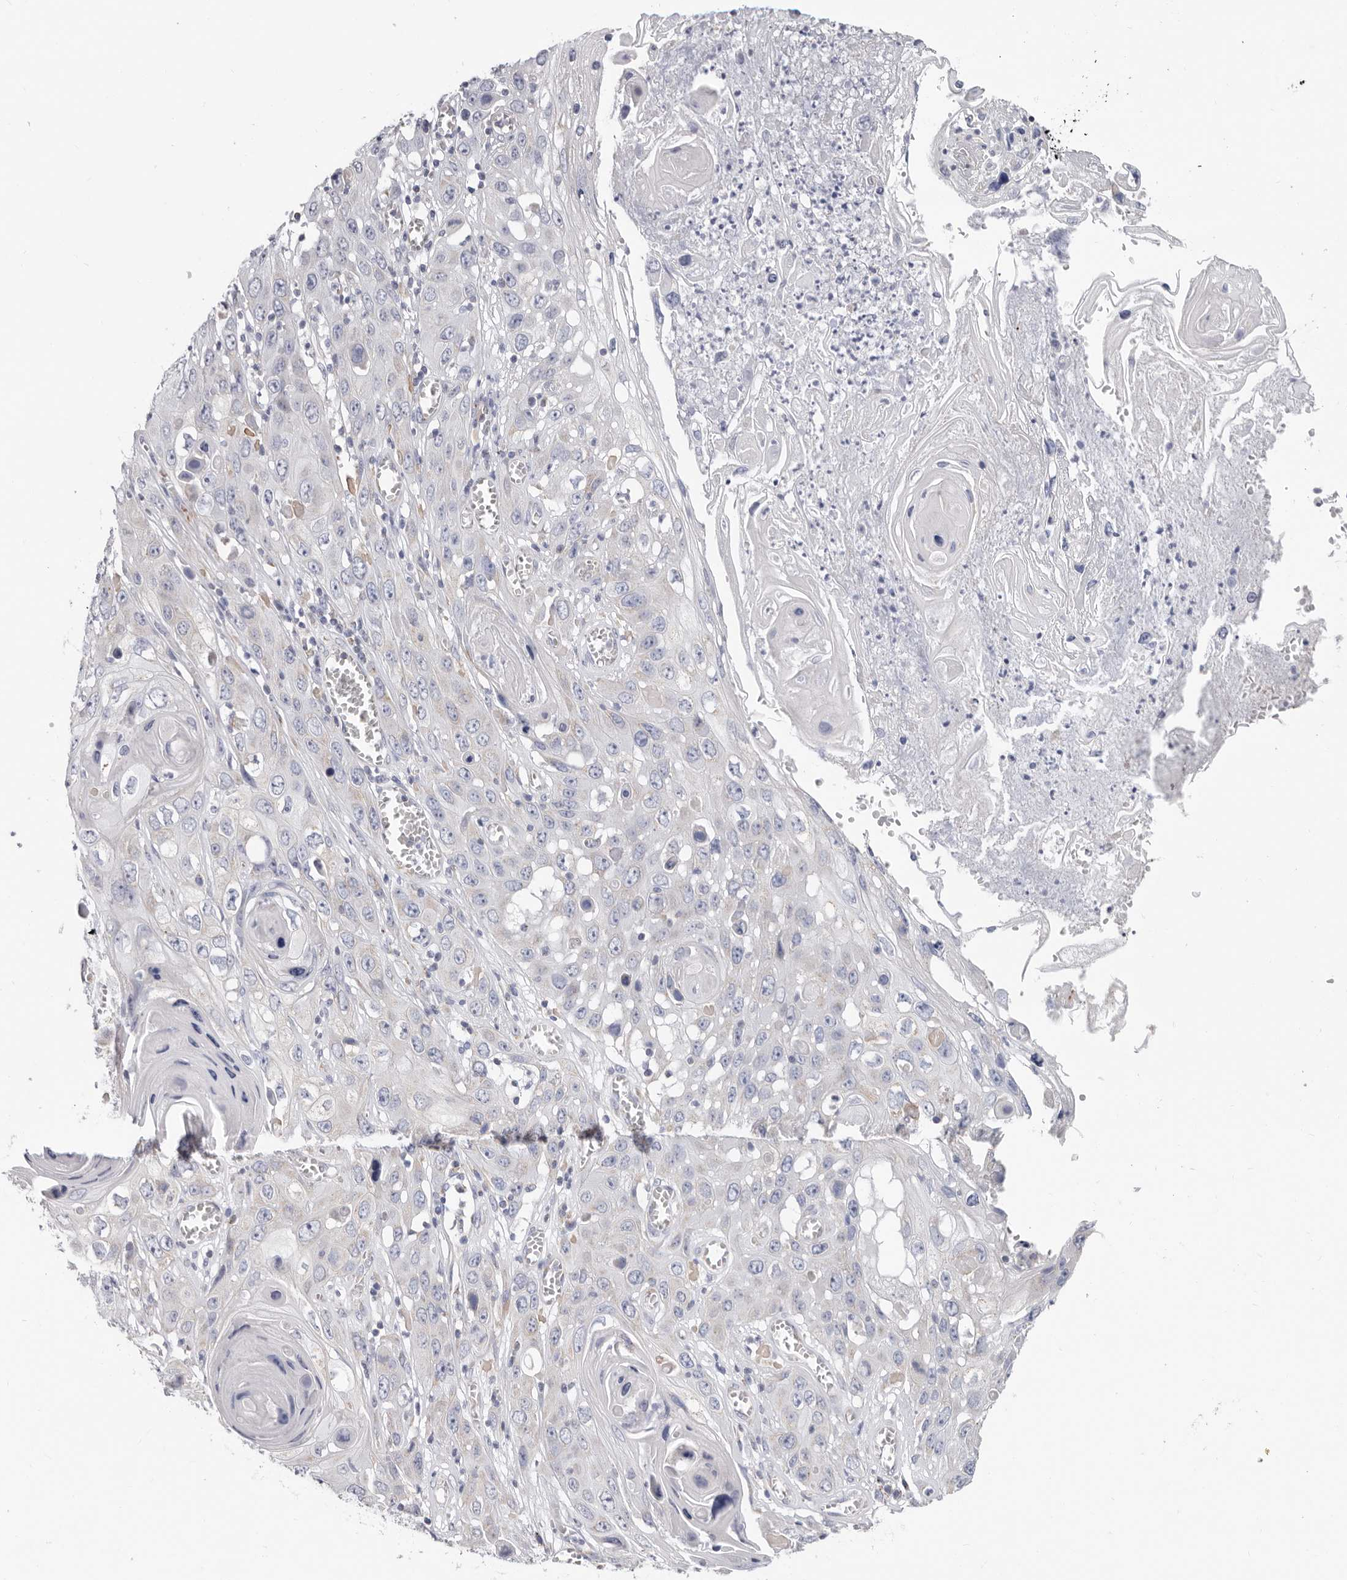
{"staining": {"intensity": "weak", "quantity": "<25%", "location": "cytoplasmic/membranous"}, "tissue": "skin cancer", "cell_type": "Tumor cells", "image_type": "cancer", "snomed": [{"axis": "morphology", "description": "Squamous cell carcinoma, NOS"}, {"axis": "topography", "description": "Skin"}], "caption": "Squamous cell carcinoma (skin) was stained to show a protein in brown. There is no significant positivity in tumor cells.", "gene": "RSPO2", "patient": {"sex": "male", "age": 55}}